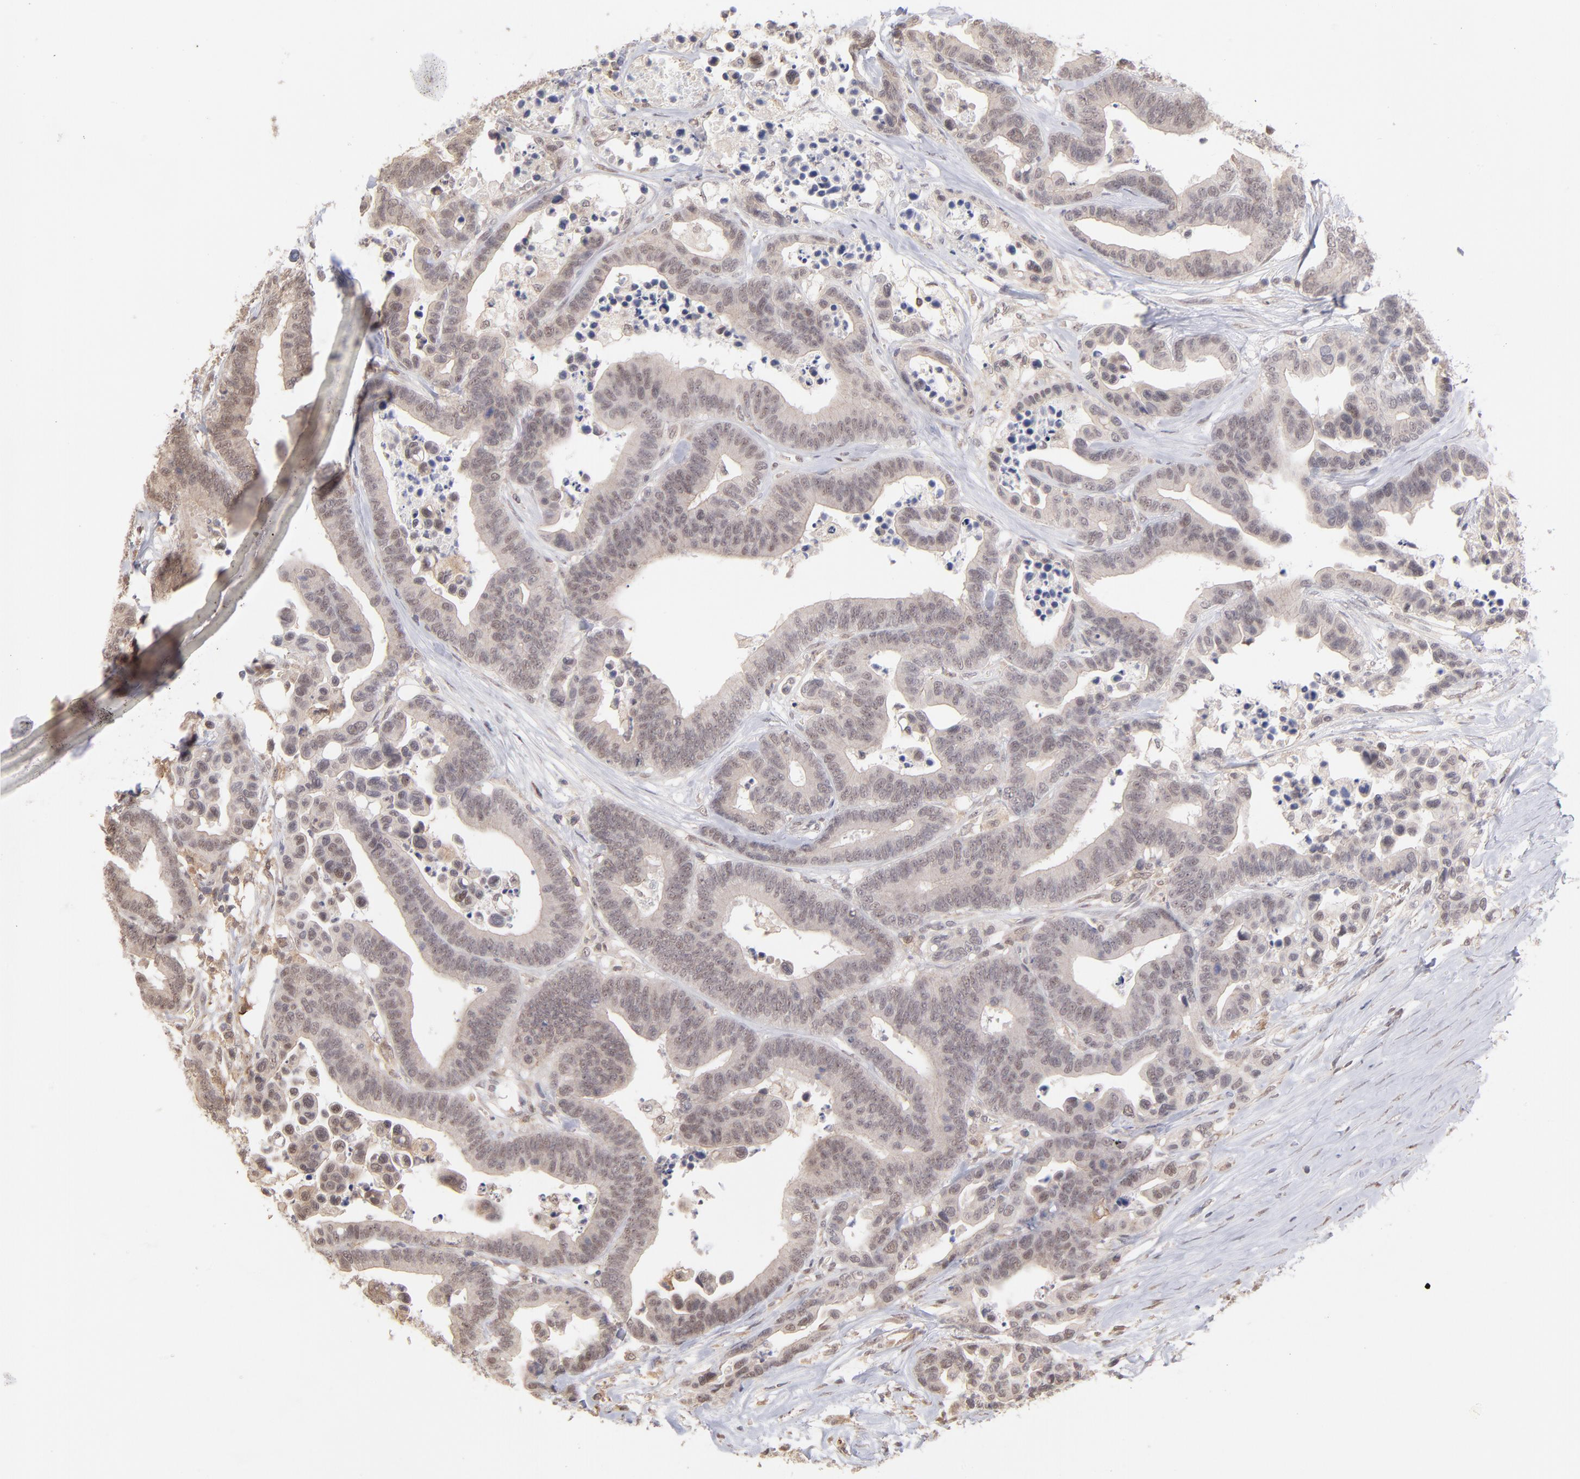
{"staining": {"intensity": "weak", "quantity": "<25%", "location": "nuclear"}, "tissue": "colorectal cancer", "cell_type": "Tumor cells", "image_type": "cancer", "snomed": [{"axis": "morphology", "description": "Adenocarcinoma, NOS"}, {"axis": "topography", "description": "Colon"}], "caption": "Immunohistochemistry (IHC) image of colorectal cancer (adenocarcinoma) stained for a protein (brown), which reveals no positivity in tumor cells. Brightfield microscopy of IHC stained with DAB (3,3'-diaminobenzidine) (brown) and hematoxylin (blue), captured at high magnification.", "gene": "OAS1", "patient": {"sex": "male", "age": 82}}